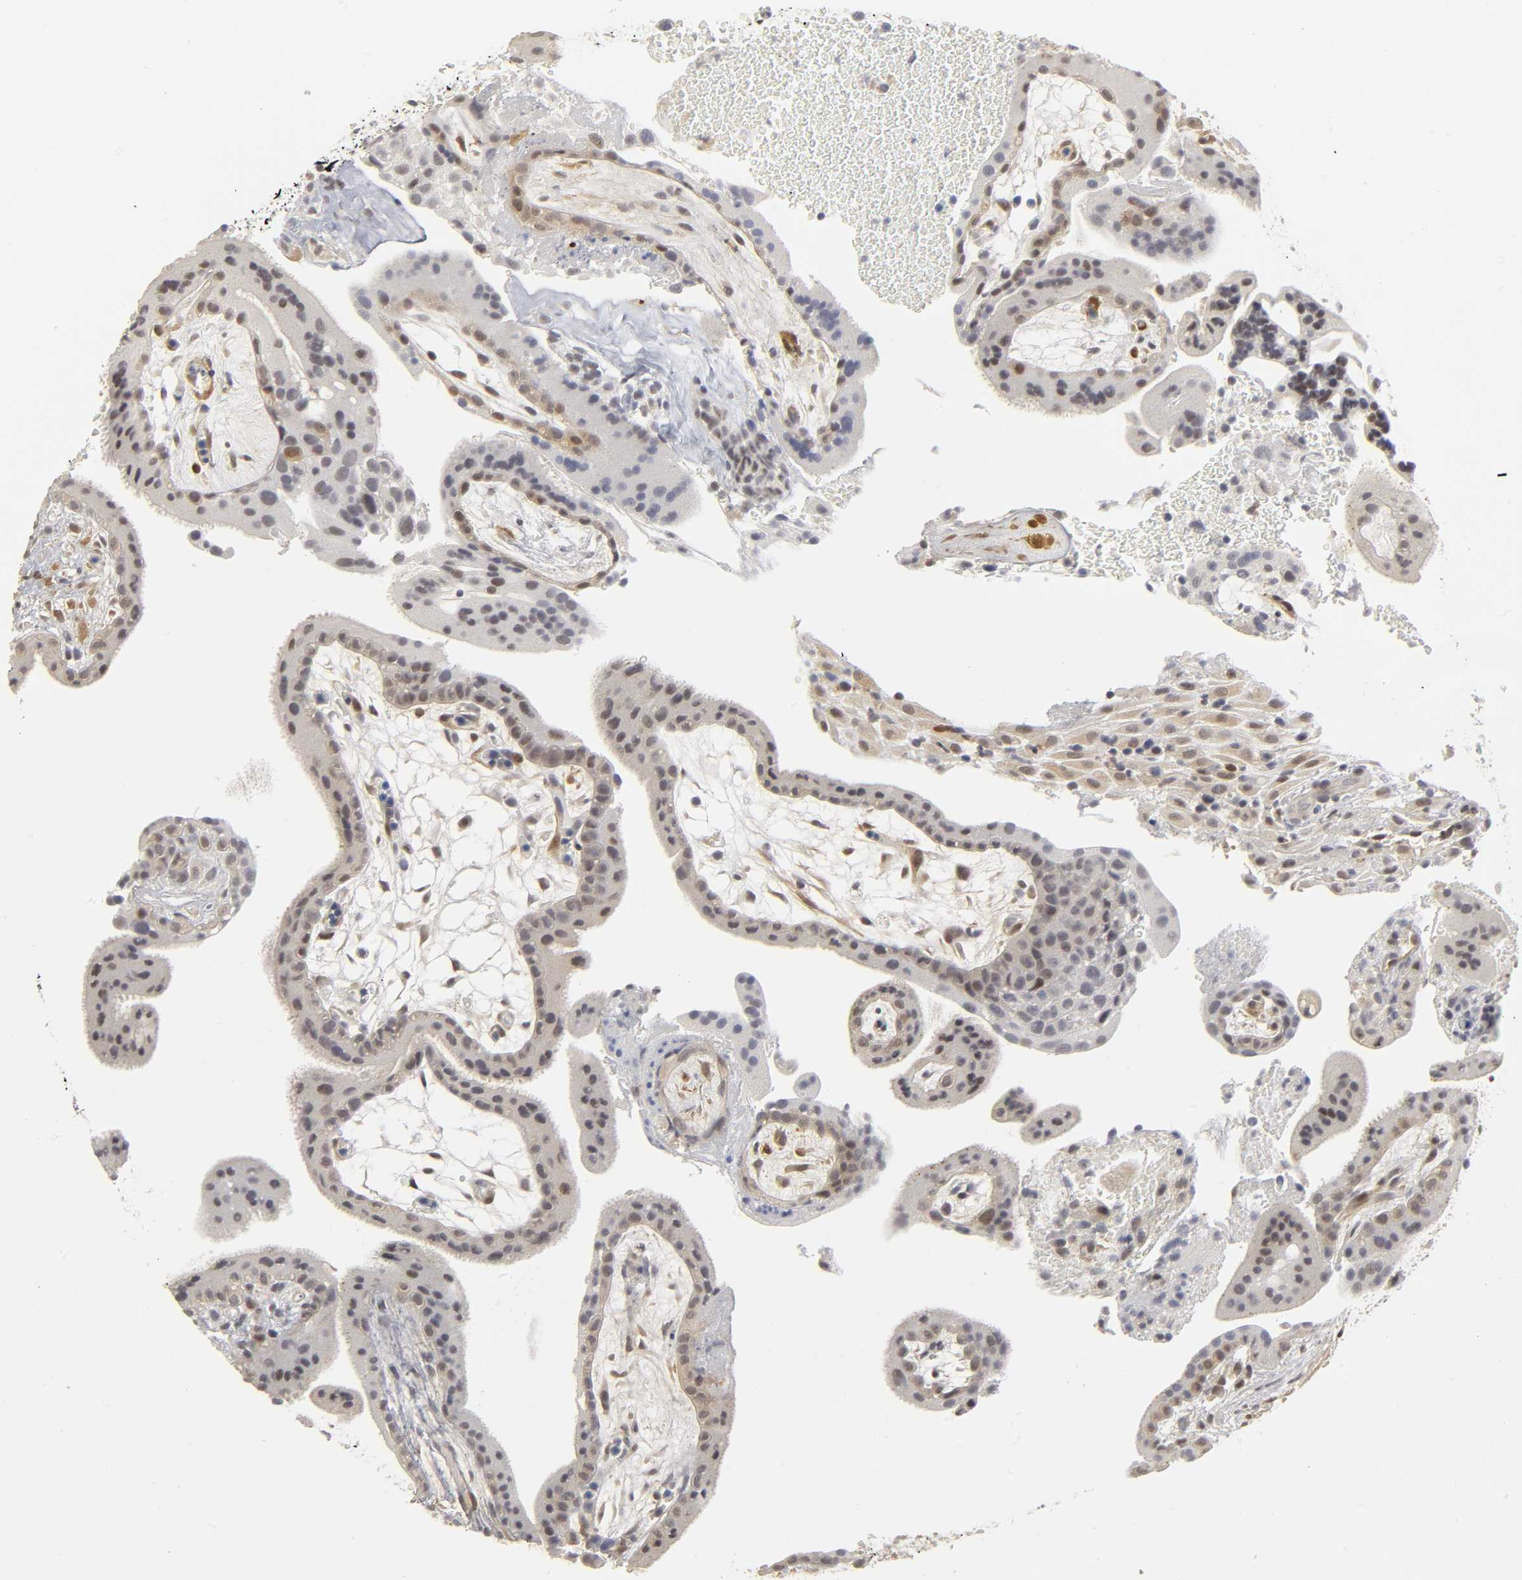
{"staining": {"intensity": "weak", "quantity": "25%-75%", "location": "cytoplasmic/membranous,nuclear"}, "tissue": "placenta", "cell_type": "Trophoblastic cells", "image_type": "normal", "snomed": [{"axis": "morphology", "description": "Normal tissue, NOS"}, {"axis": "topography", "description": "Placenta"}], "caption": "Trophoblastic cells demonstrate weak cytoplasmic/membranous,nuclear expression in approximately 25%-75% of cells in normal placenta. Using DAB (3,3'-diaminobenzidine) (brown) and hematoxylin (blue) stains, captured at high magnification using brightfield microscopy.", "gene": "PDLIM3", "patient": {"sex": "female", "age": 19}}